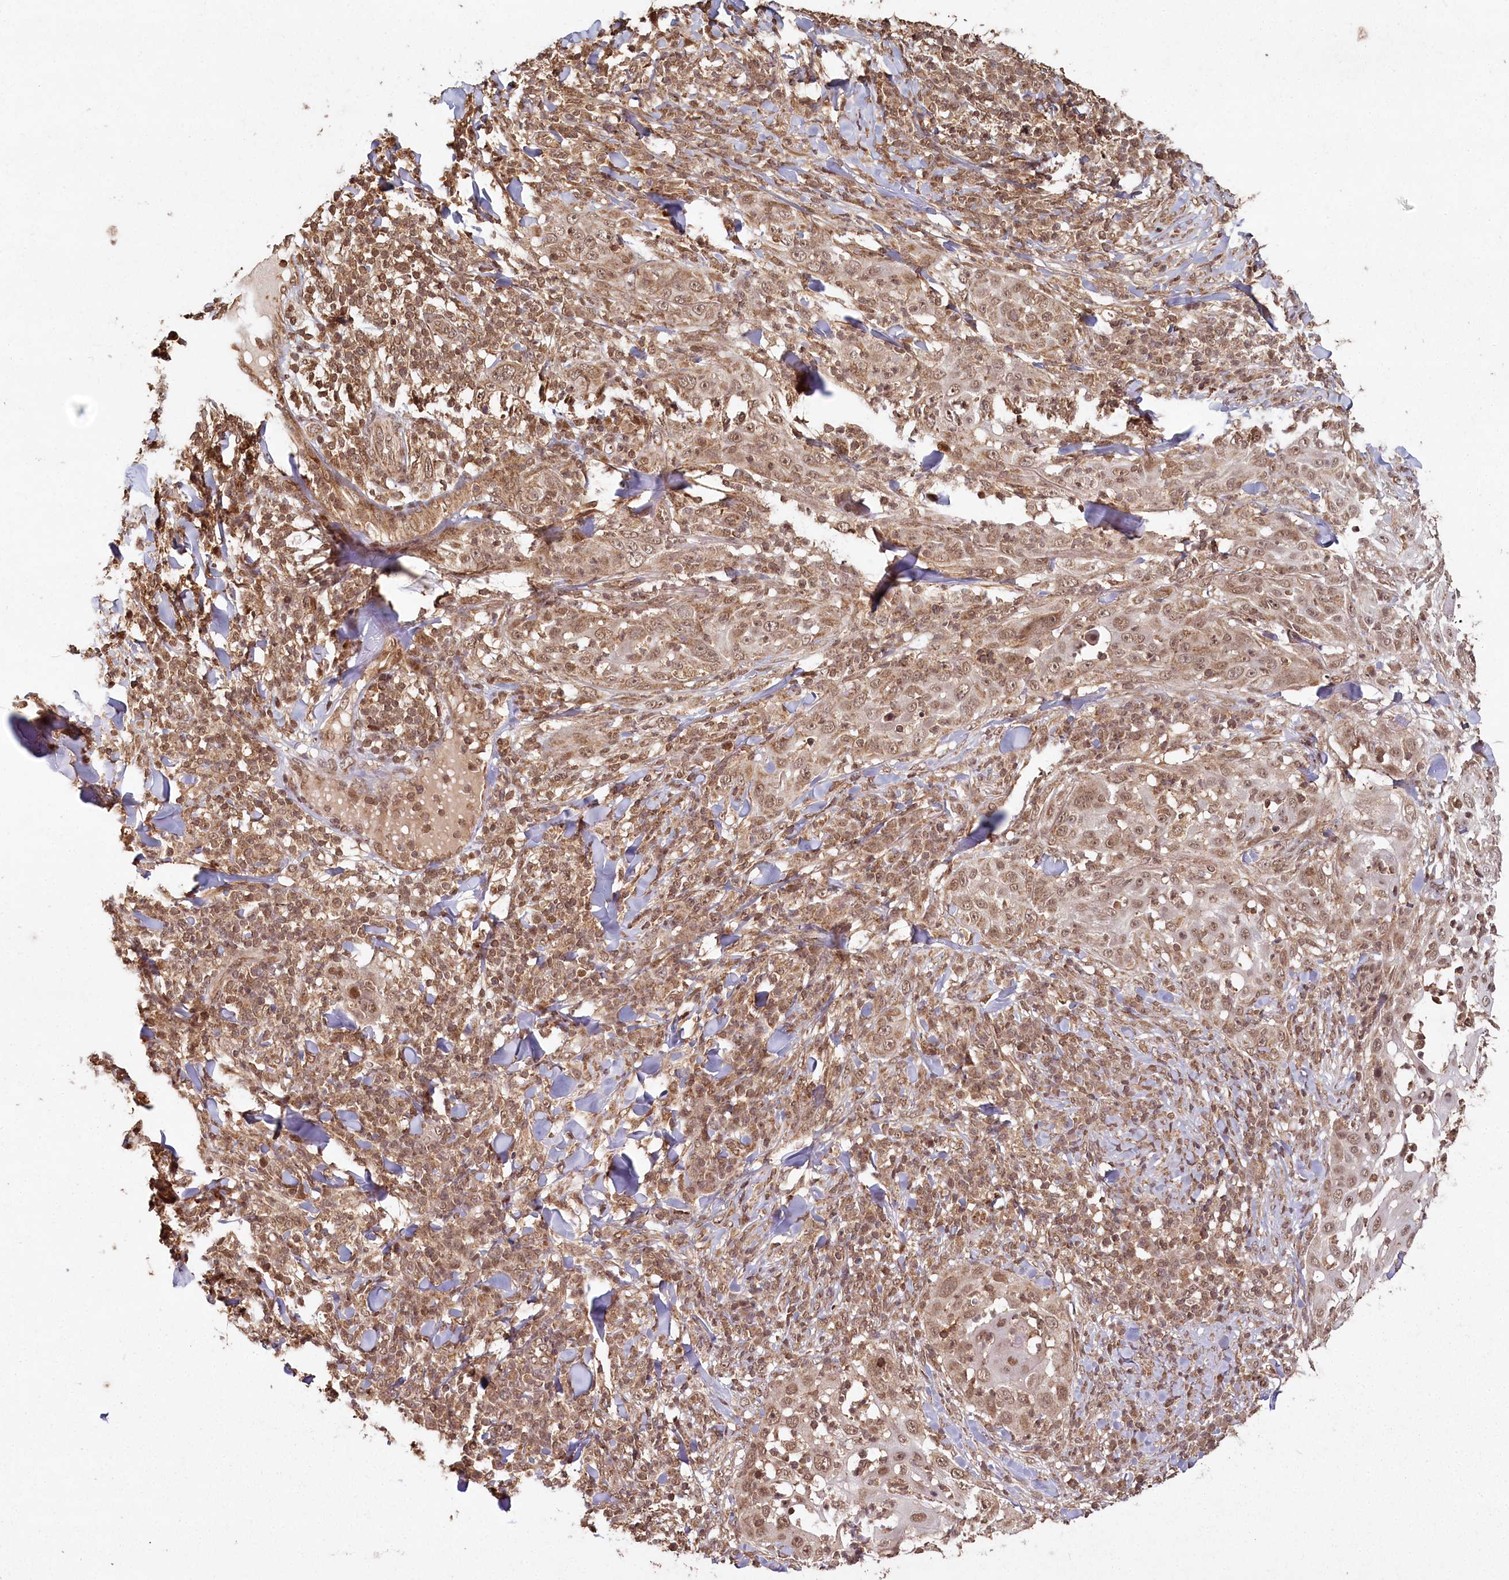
{"staining": {"intensity": "moderate", "quantity": ">75%", "location": "nuclear"}, "tissue": "skin cancer", "cell_type": "Tumor cells", "image_type": "cancer", "snomed": [{"axis": "morphology", "description": "Squamous cell carcinoma, NOS"}, {"axis": "topography", "description": "Skin"}], "caption": "IHC of human skin cancer exhibits medium levels of moderate nuclear positivity in about >75% of tumor cells.", "gene": "MICU1", "patient": {"sex": "female", "age": 44}}